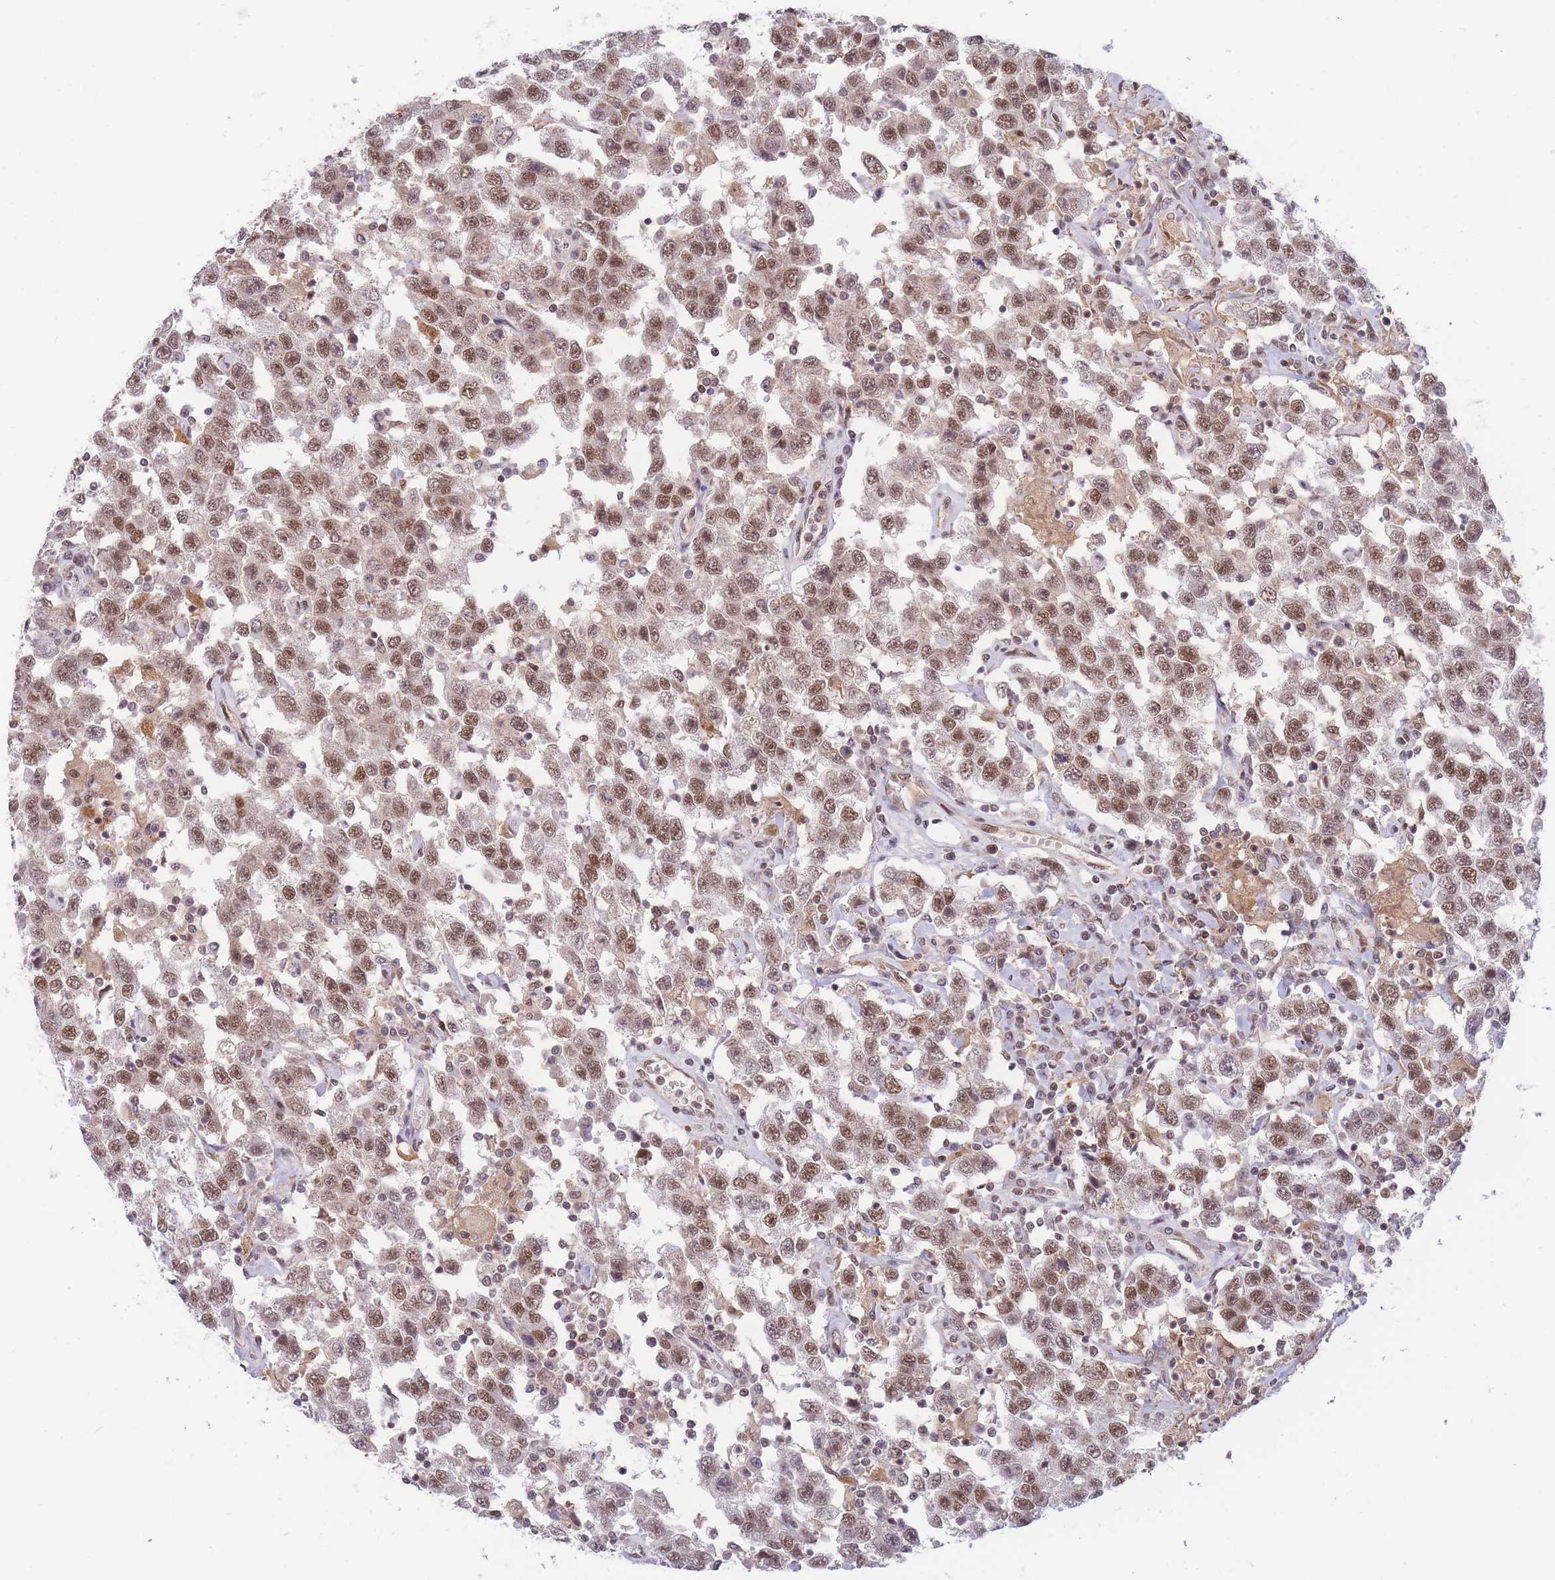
{"staining": {"intensity": "moderate", "quantity": ">75%", "location": "nuclear"}, "tissue": "testis cancer", "cell_type": "Tumor cells", "image_type": "cancer", "snomed": [{"axis": "morphology", "description": "Seminoma, NOS"}, {"axis": "topography", "description": "Testis"}], "caption": "An image of human testis seminoma stained for a protein demonstrates moderate nuclear brown staining in tumor cells.", "gene": "BOD1L1", "patient": {"sex": "male", "age": 41}}